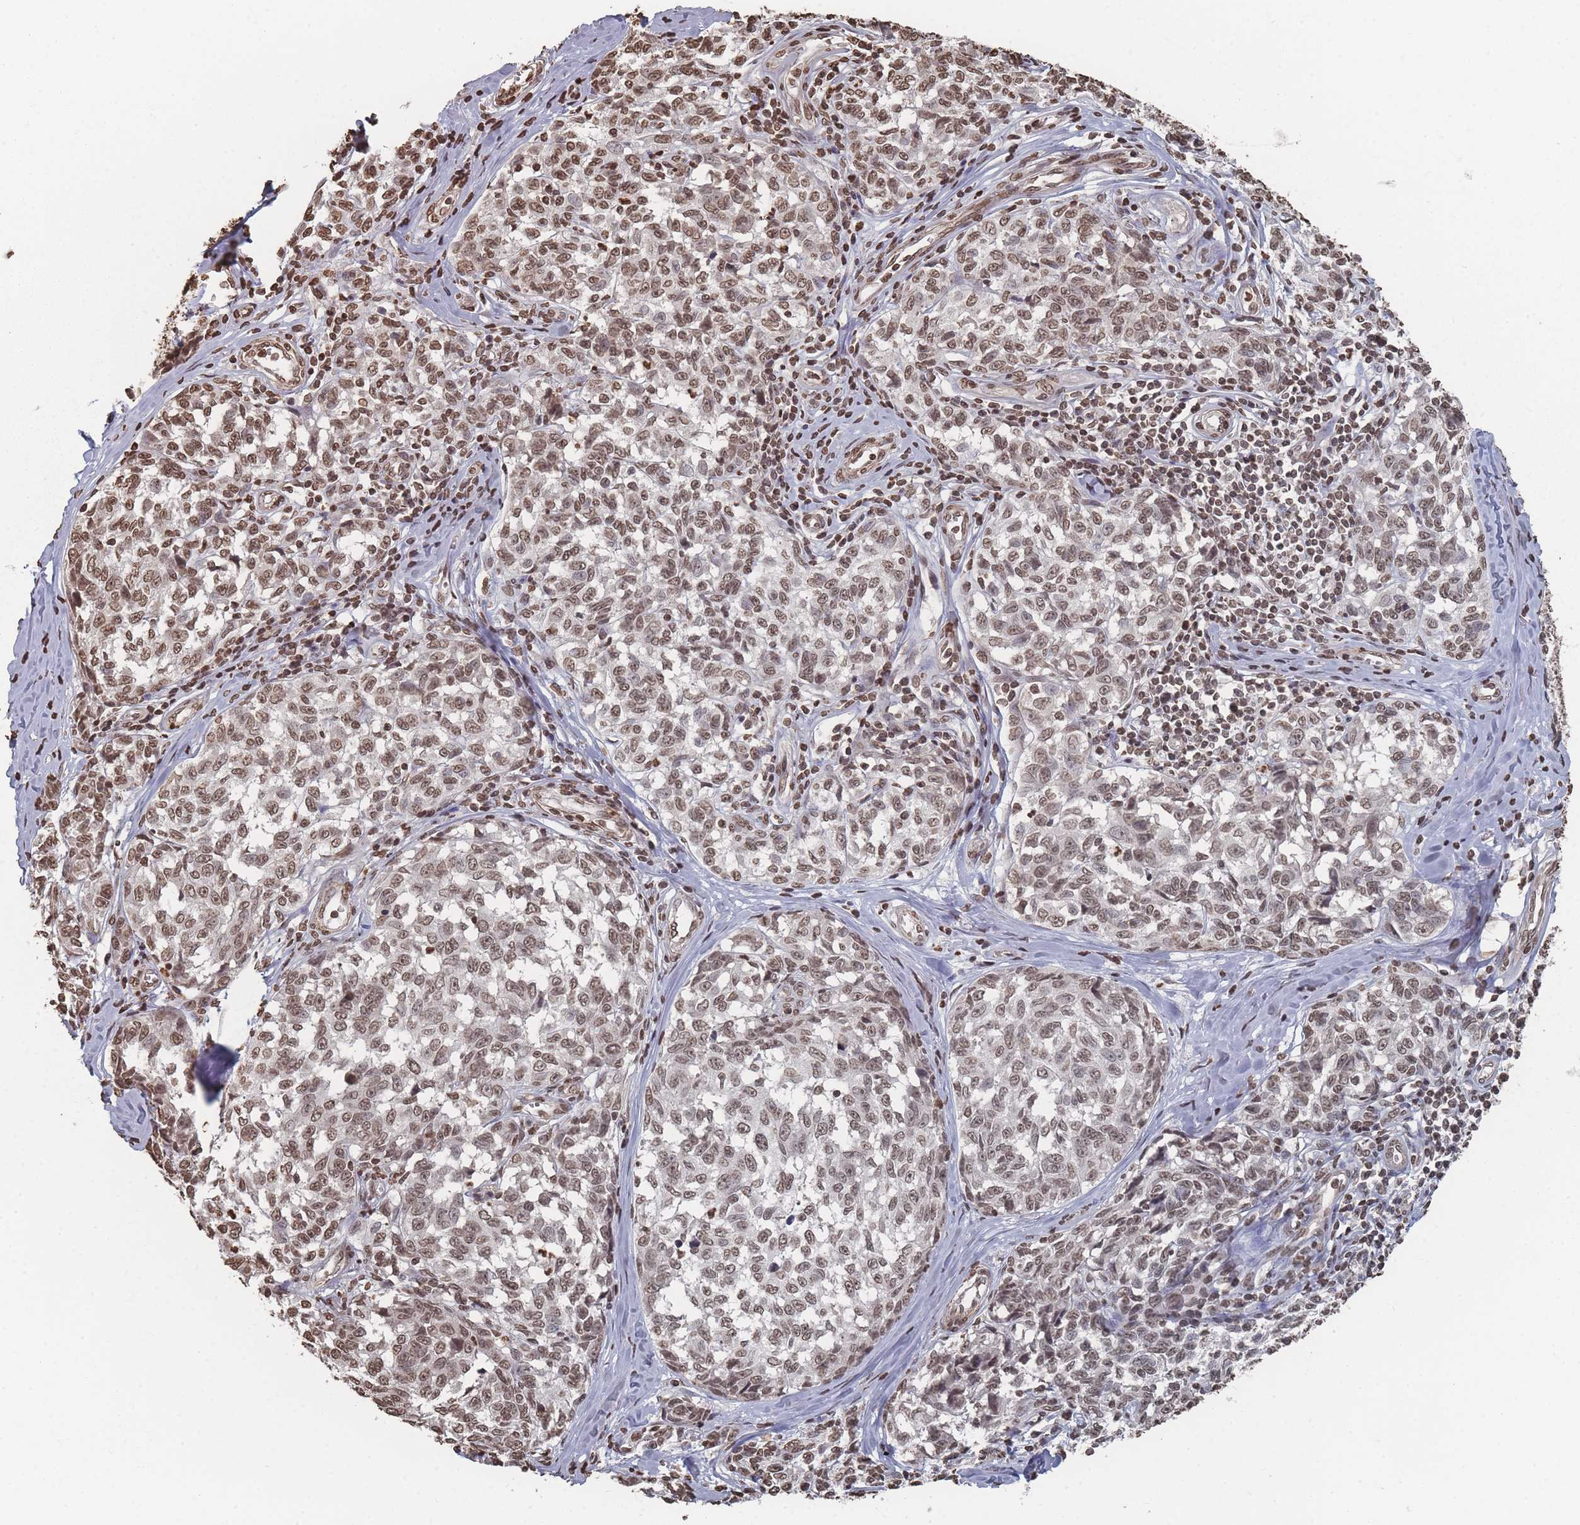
{"staining": {"intensity": "moderate", "quantity": ">75%", "location": "nuclear"}, "tissue": "melanoma", "cell_type": "Tumor cells", "image_type": "cancer", "snomed": [{"axis": "morphology", "description": "Normal tissue, NOS"}, {"axis": "morphology", "description": "Malignant melanoma, NOS"}, {"axis": "topography", "description": "Skin"}], "caption": "DAB (3,3'-diaminobenzidine) immunohistochemical staining of melanoma demonstrates moderate nuclear protein expression in approximately >75% of tumor cells.", "gene": "PLEKHG5", "patient": {"sex": "female", "age": 64}}